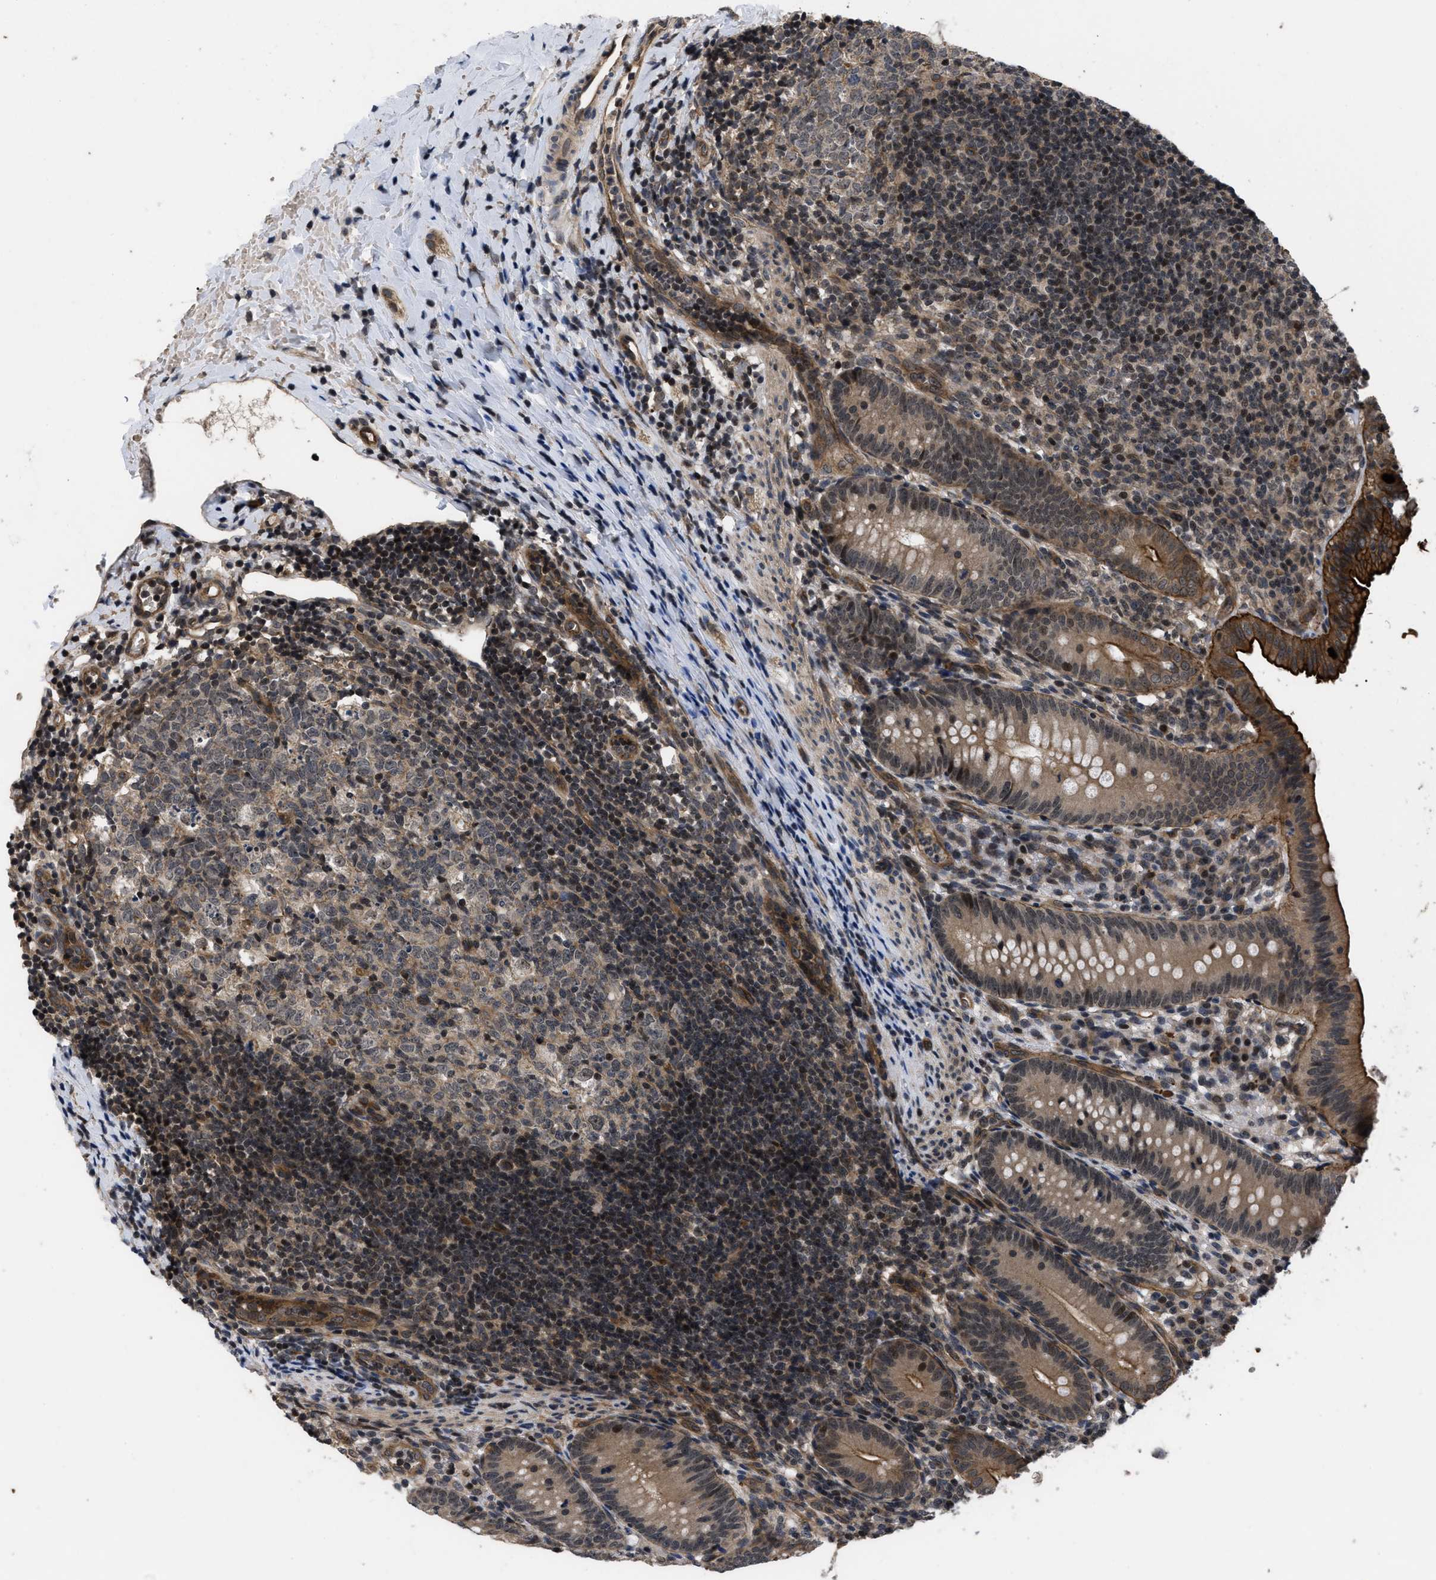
{"staining": {"intensity": "moderate", "quantity": ">75%", "location": "cytoplasmic/membranous,nuclear"}, "tissue": "appendix", "cell_type": "Glandular cells", "image_type": "normal", "snomed": [{"axis": "morphology", "description": "Normal tissue, NOS"}, {"axis": "topography", "description": "Appendix"}], "caption": "The image reveals staining of unremarkable appendix, revealing moderate cytoplasmic/membranous,nuclear protein positivity (brown color) within glandular cells. The staining is performed using DAB brown chromogen to label protein expression. The nuclei are counter-stained blue using hematoxylin.", "gene": "DNAJC14", "patient": {"sex": "male", "age": 1}}